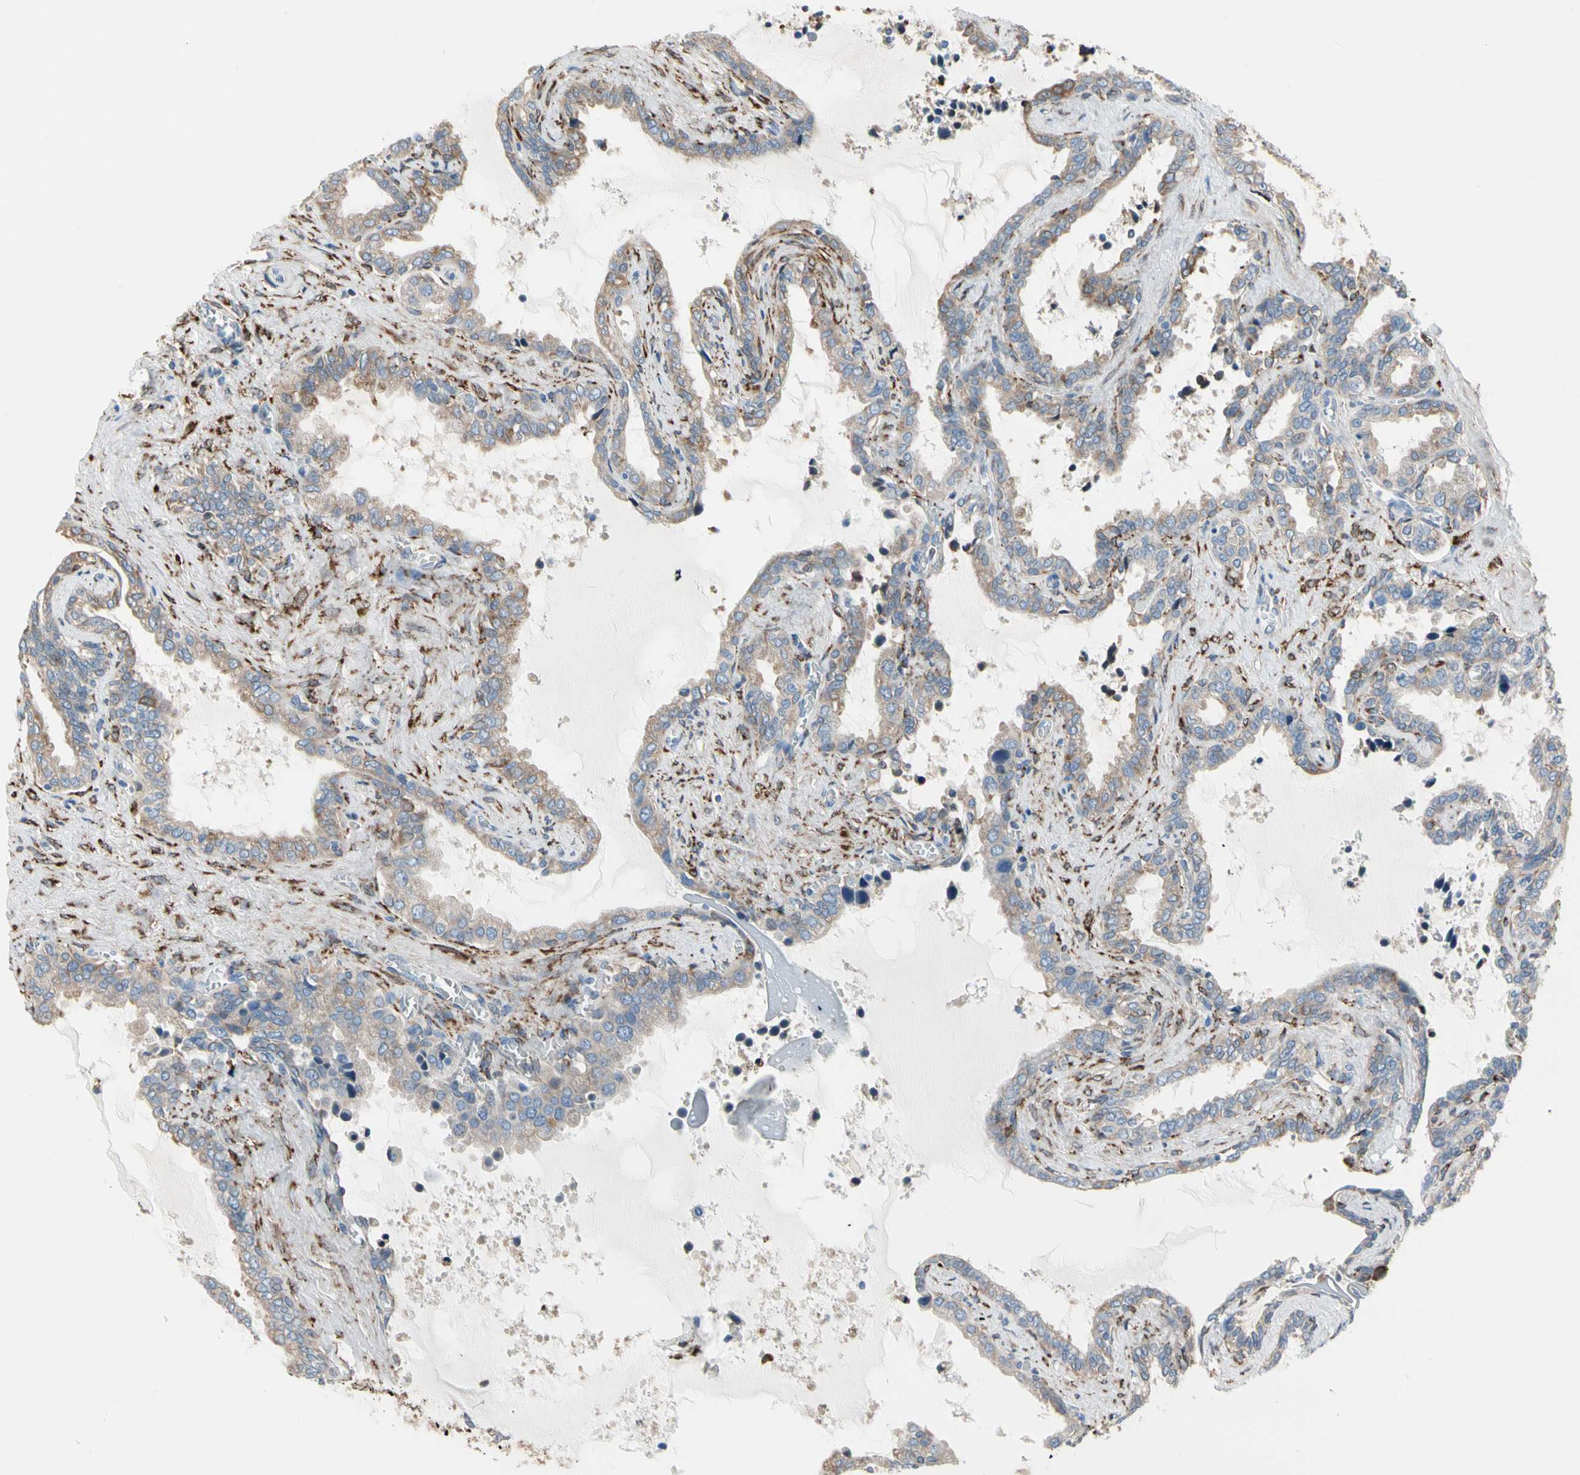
{"staining": {"intensity": "moderate", "quantity": ">75%", "location": "cytoplasmic/membranous"}, "tissue": "seminal vesicle", "cell_type": "Glandular cells", "image_type": "normal", "snomed": [{"axis": "morphology", "description": "Normal tissue, NOS"}, {"axis": "topography", "description": "Seminal veicle"}], "caption": "IHC of normal seminal vesicle demonstrates medium levels of moderate cytoplasmic/membranous positivity in approximately >75% of glandular cells.", "gene": "LRPAP1", "patient": {"sex": "male", "age": 46}}